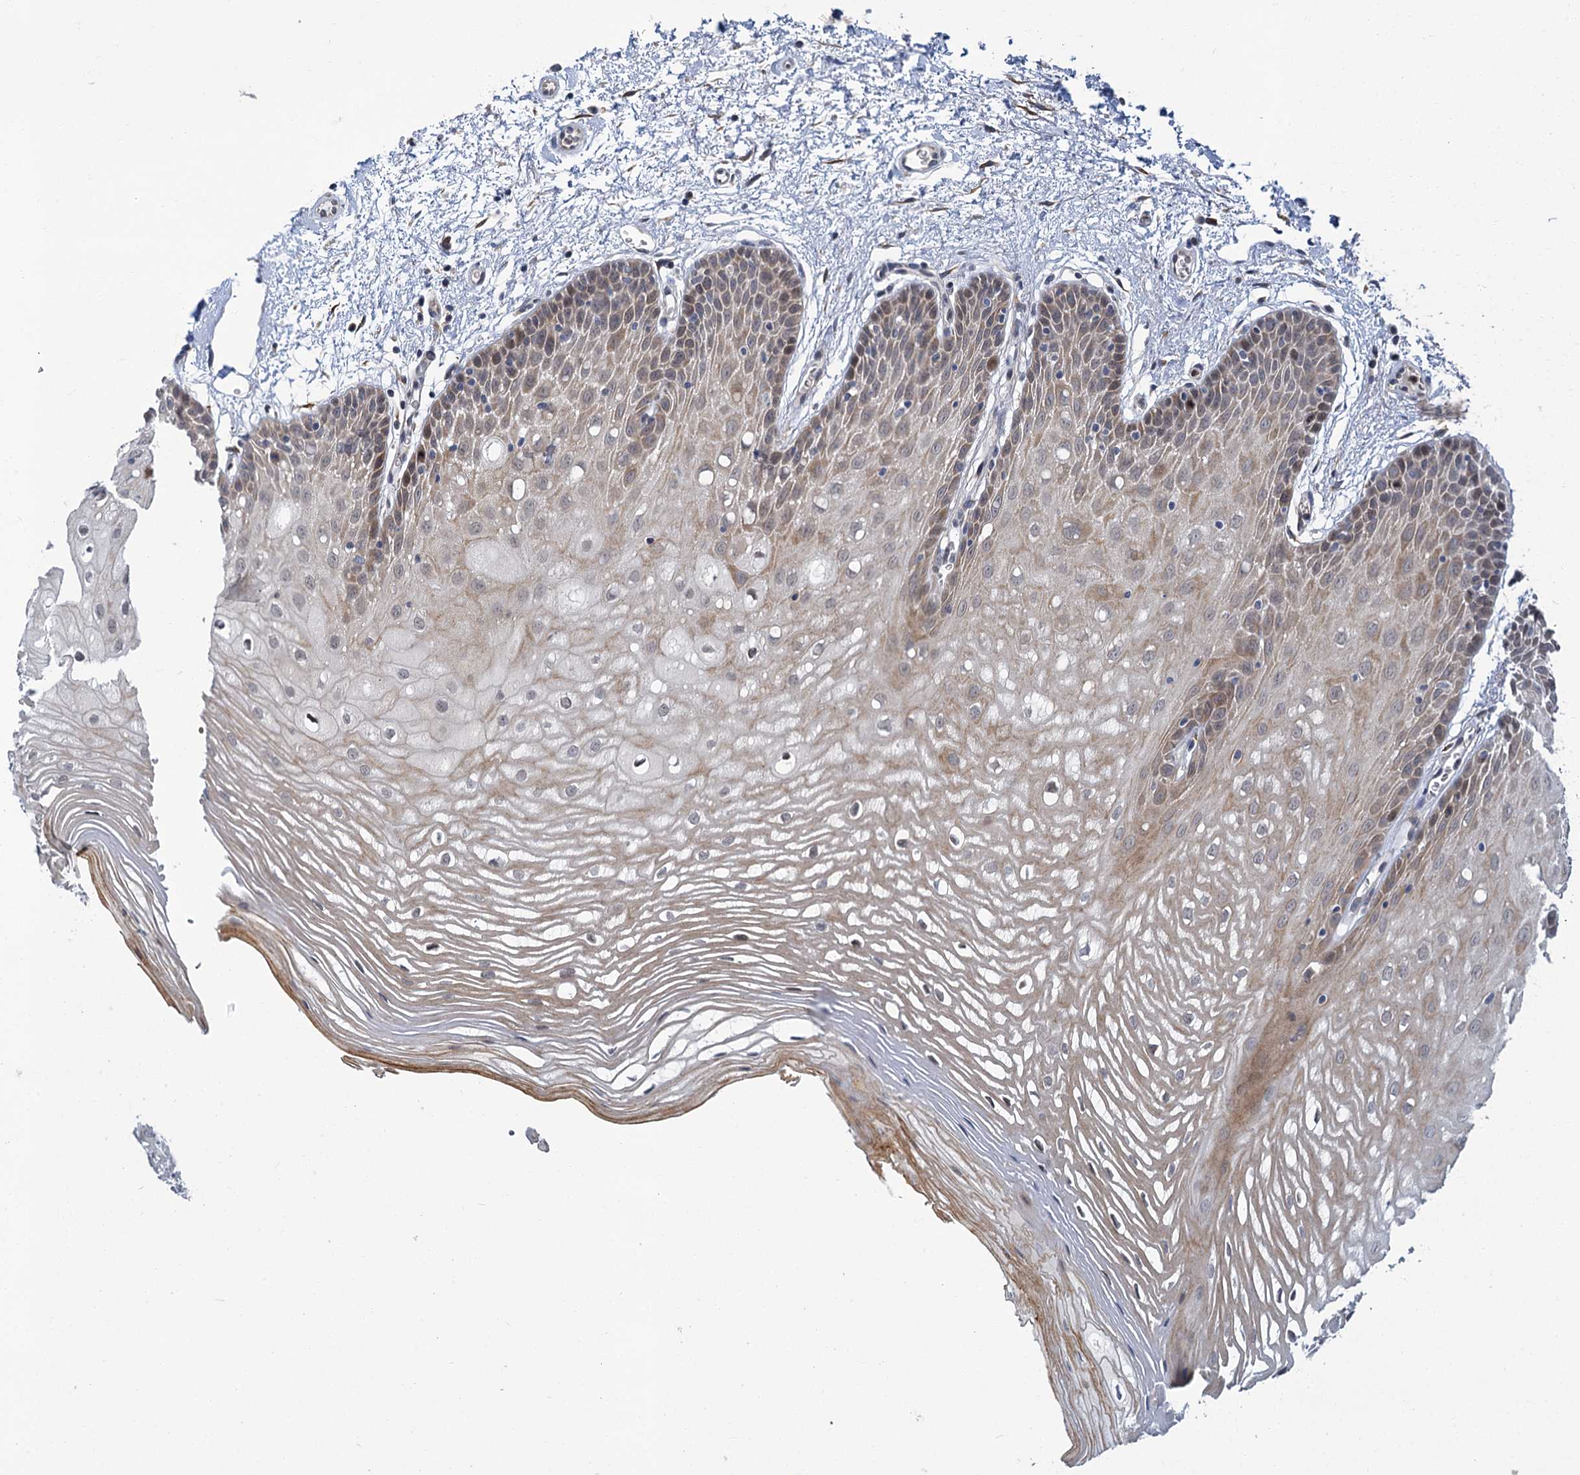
{"staining": {"intensity": "moderate", "quantity": "<25%", "location": "cytoplasmic/membranous"}, "tissue": "oral mucosa", "cell_type": "Squamous epithelial cells", "image_type": "normal", "snomed": [{"axis": "morphology", "description": "Normal tissue, NOS"}, {"axis": "topography", "description": "Oral tissue"}, {"axis": "topography", "description": "Tounge, NOS"}], "caption": "Benign oral mucosa was stained to show a protein in brown. There is low levels of moderate cytoplasmic/membranous positivity in about <25% of squamous epithelial cells.", "gene": "APBA2", "patient": {"sex": "female", "age": 73}}